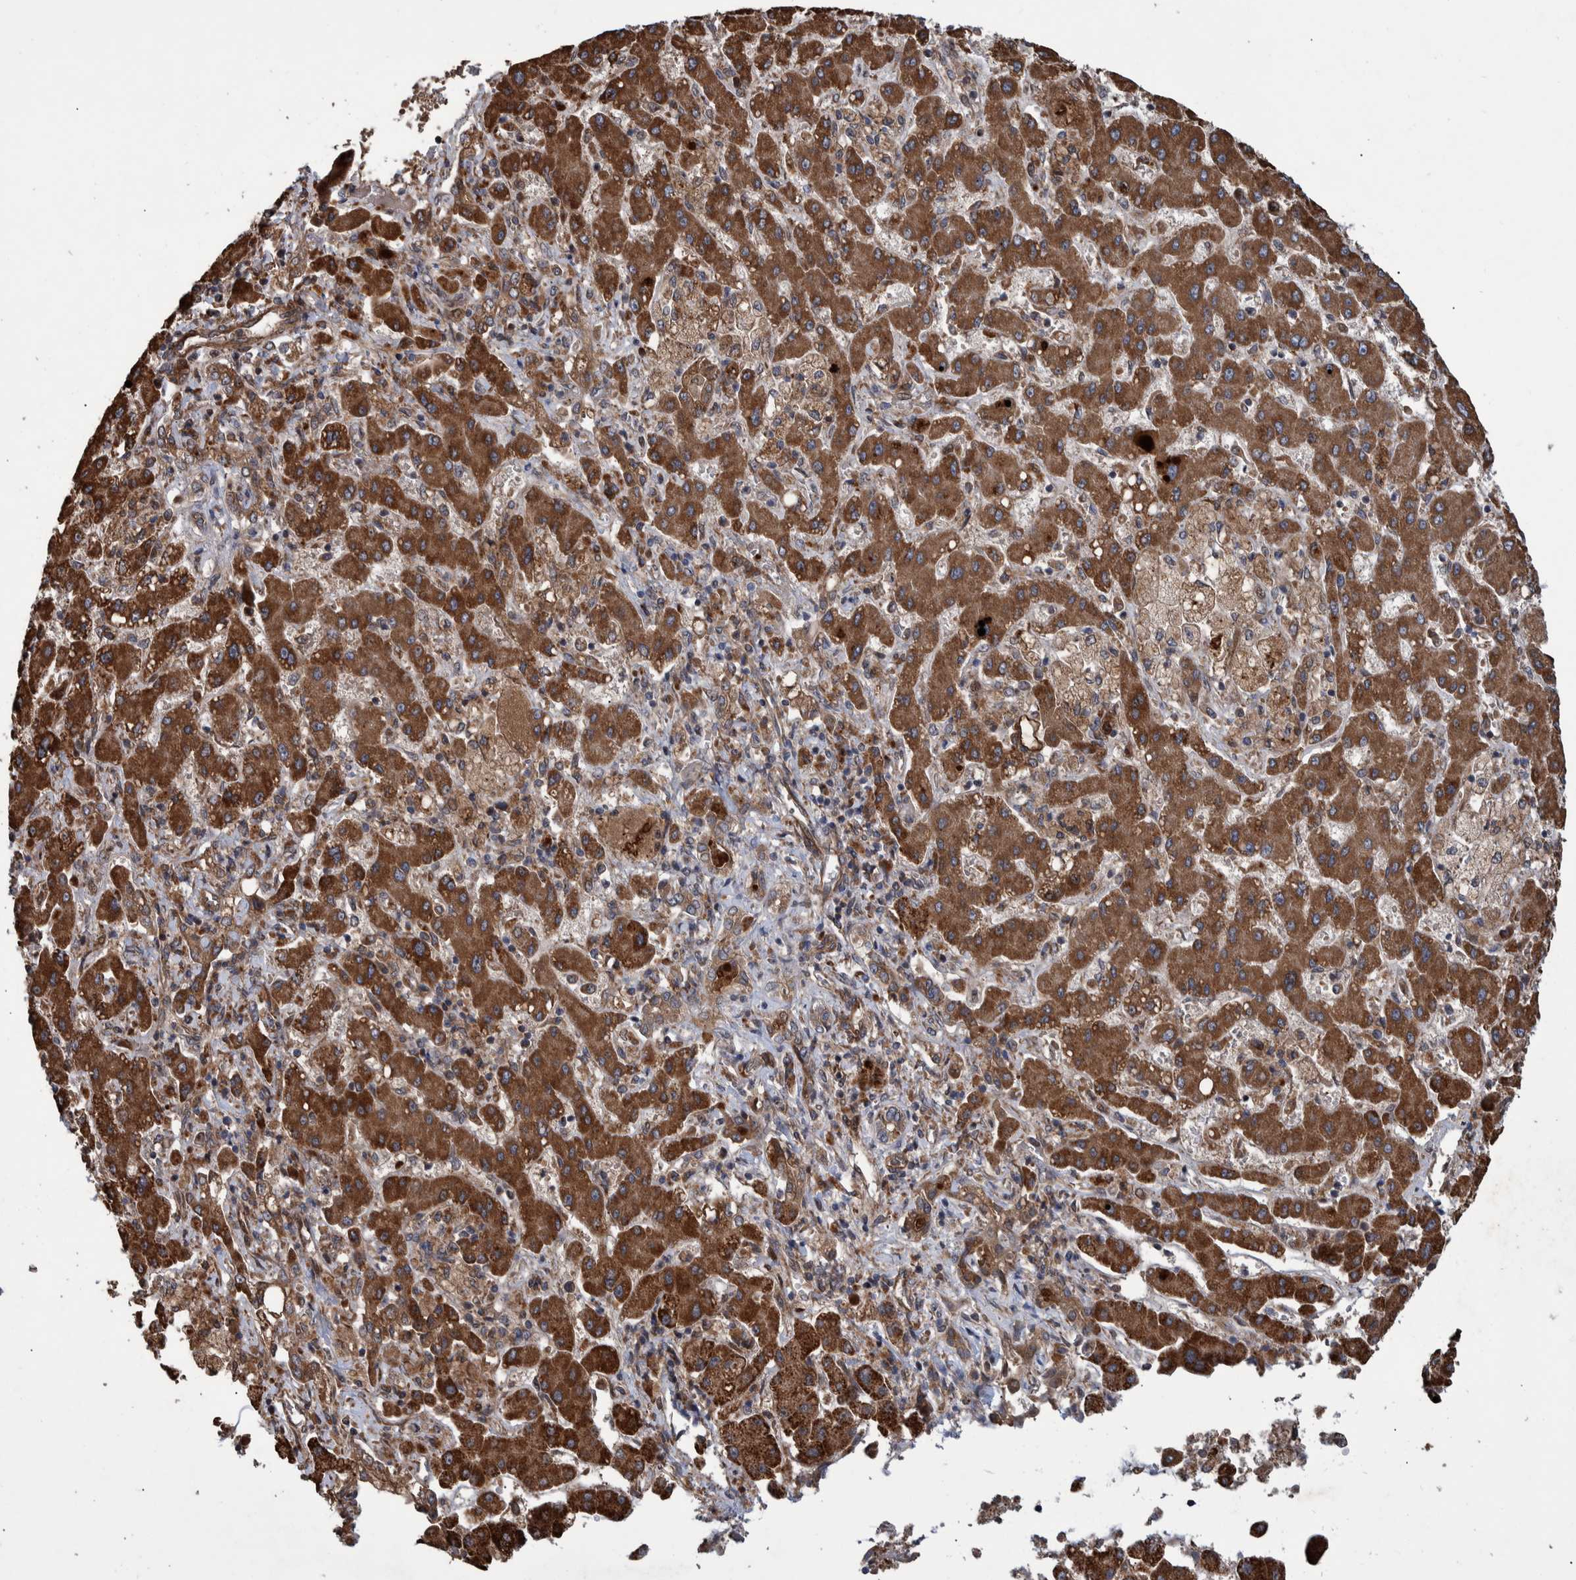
{"staining": {"intensity": "weak", "quantity": ">75%", "location": "cytoplasmic/membranous"}, "tissue": "liver cancer", "cell_type": "Tumor cells", "image_type": "cancer", "snomed": [{"axis": "morphology", "description": "Cholangiocarcinoma"}, {"axis": "topography", "description": "Liver"}], "caption": "Immunohistochemistry staining of liver cholangiocarcinoma, which exhibits low levels of weak cytoplasmic/membranous positivity in approximately >75% of tumor cells indicating weak cytoplasmic/membranous protein staining. The staining was performed using DAB (brown) for protein detection and nuclei were counterstained in hematoxylin (blue).", "gene": "B3GNTL1", "patient": {"sex": "male", "age": 50}}